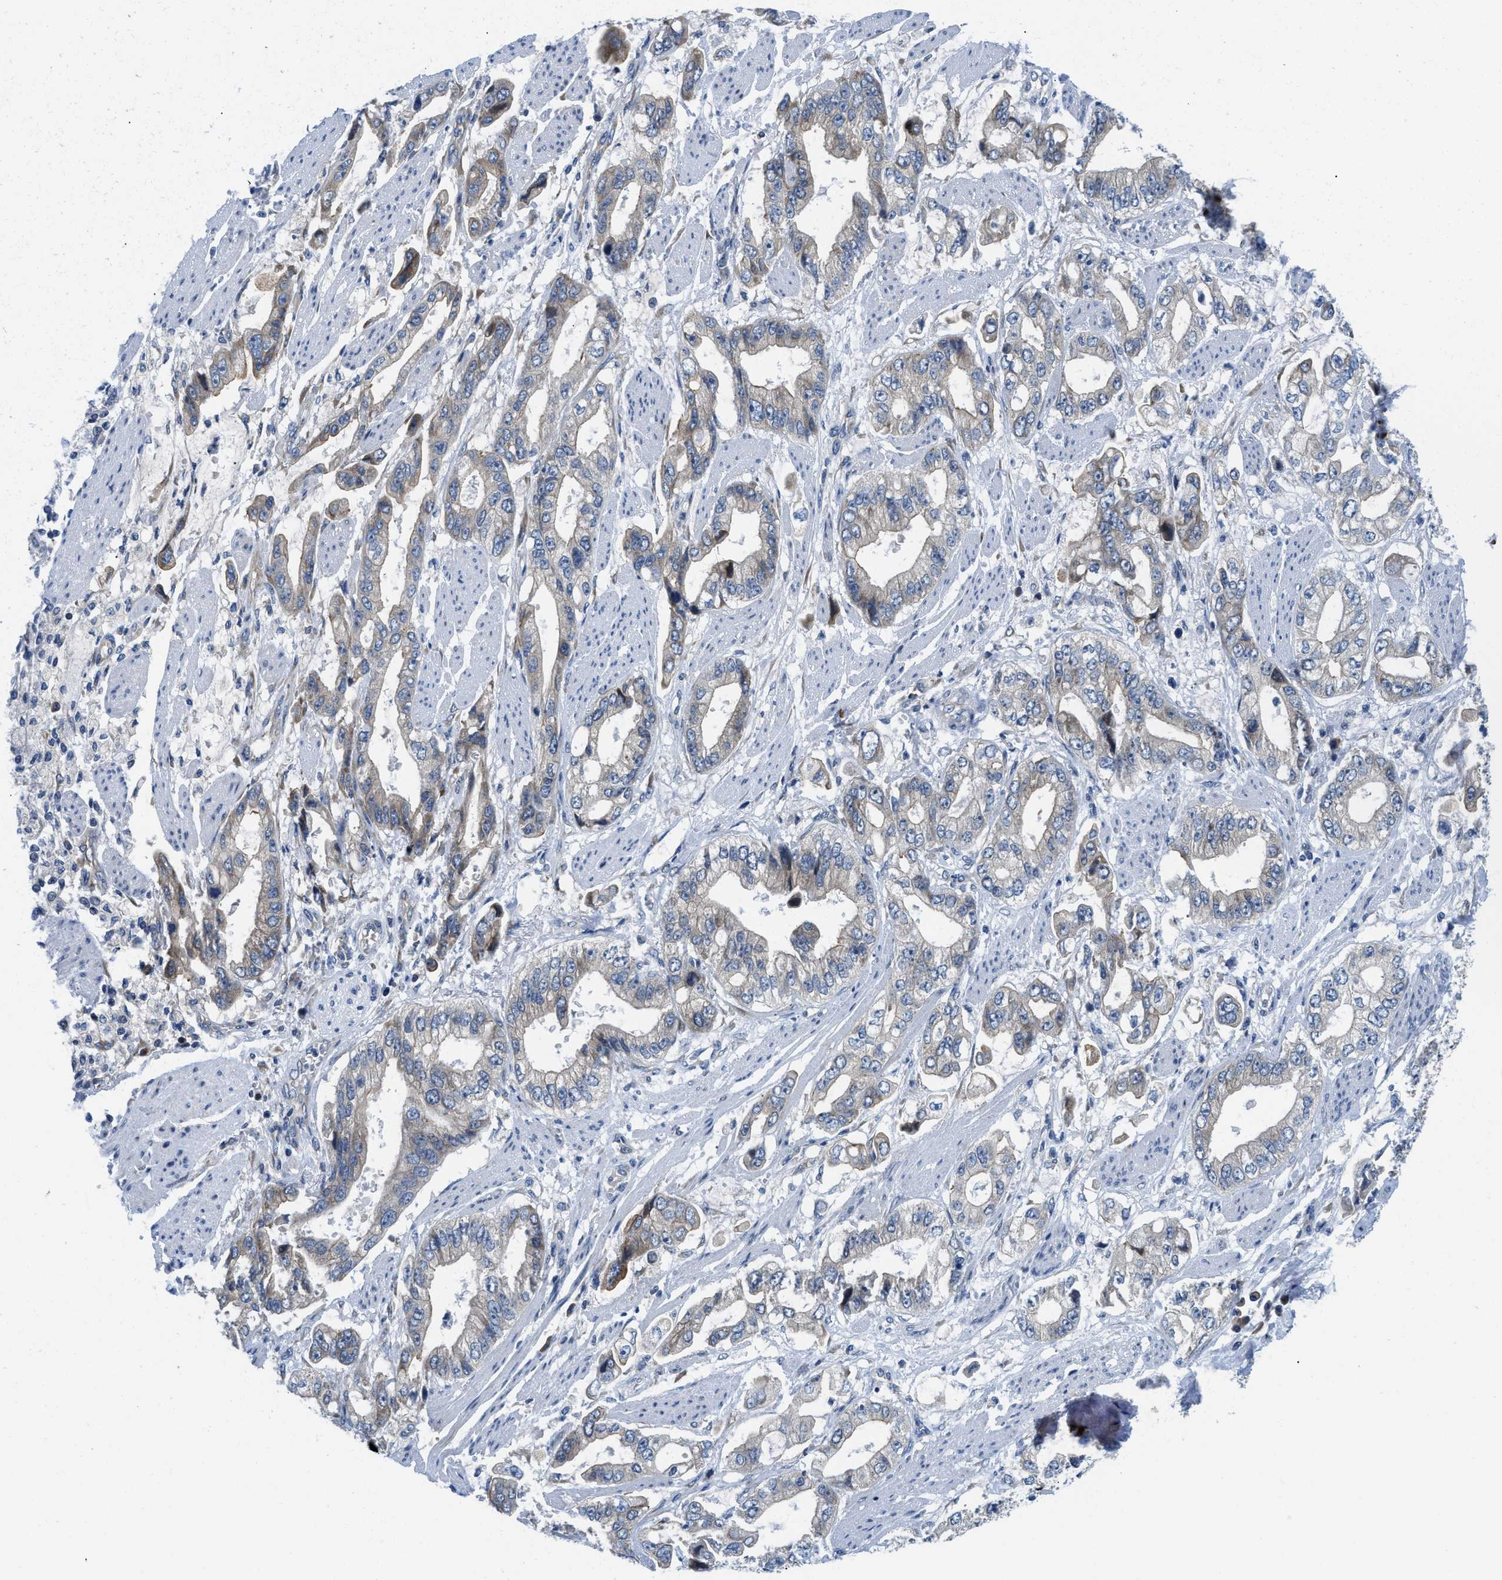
{"staining": {"intensity": "weak", "quantity": "<25%", "location": "cytoplasmic/membranous"}, "tissue": "stomach cancer", "cell_type": "Tumor cells", "image_type": "cancer", "snomed": [{"axis": "morphology", "description": "Normal tissue, NOS"}, {"axis": "morphology", "description": "Adenocarcinoma, NOS"}, {"axis": "topography", "description": "Stomach"}], "caption": "Histopathology image shows no protein staining in tumor cells of adenocarcinoma (stomach) tissue.", "gene": "IKBKE", "patient": {"sex": "male", "age": 62}}